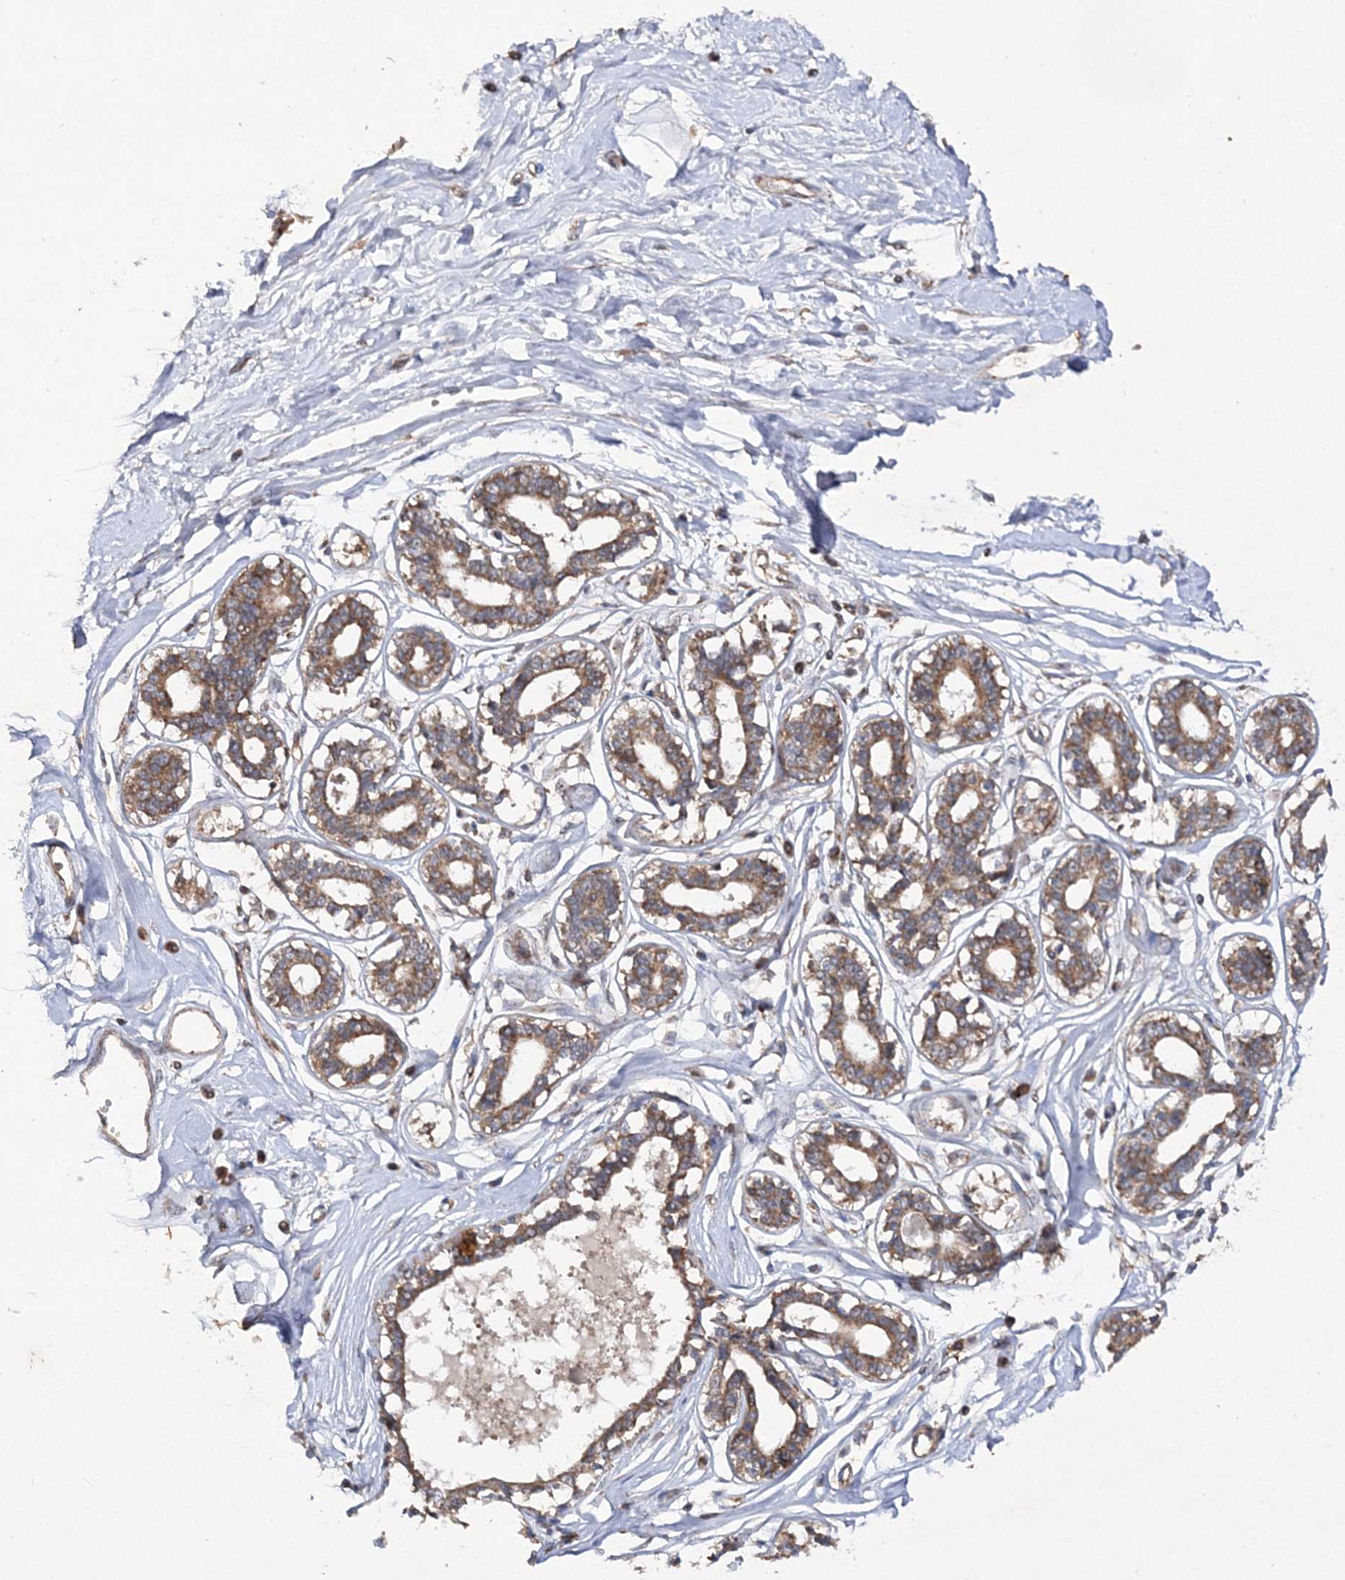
{"staining": {"intensity": "negative", "quantity": "none", "location": "none"}, "tissue": "breast", "cell_type": "Adipocytes", "image_type": "normal", "snomed": [{"axis": "morphology", "description": "Normal tissue, NOS"}, {"axis": "topography", "description": "Breast"}], "caption": "Human breast stained for a protein using immunohistochemistry (IHC) demonstrates no positivity in adipocytes.", "gene": "DNAJC13", "patient": {"sex": "female", "age": 45}}